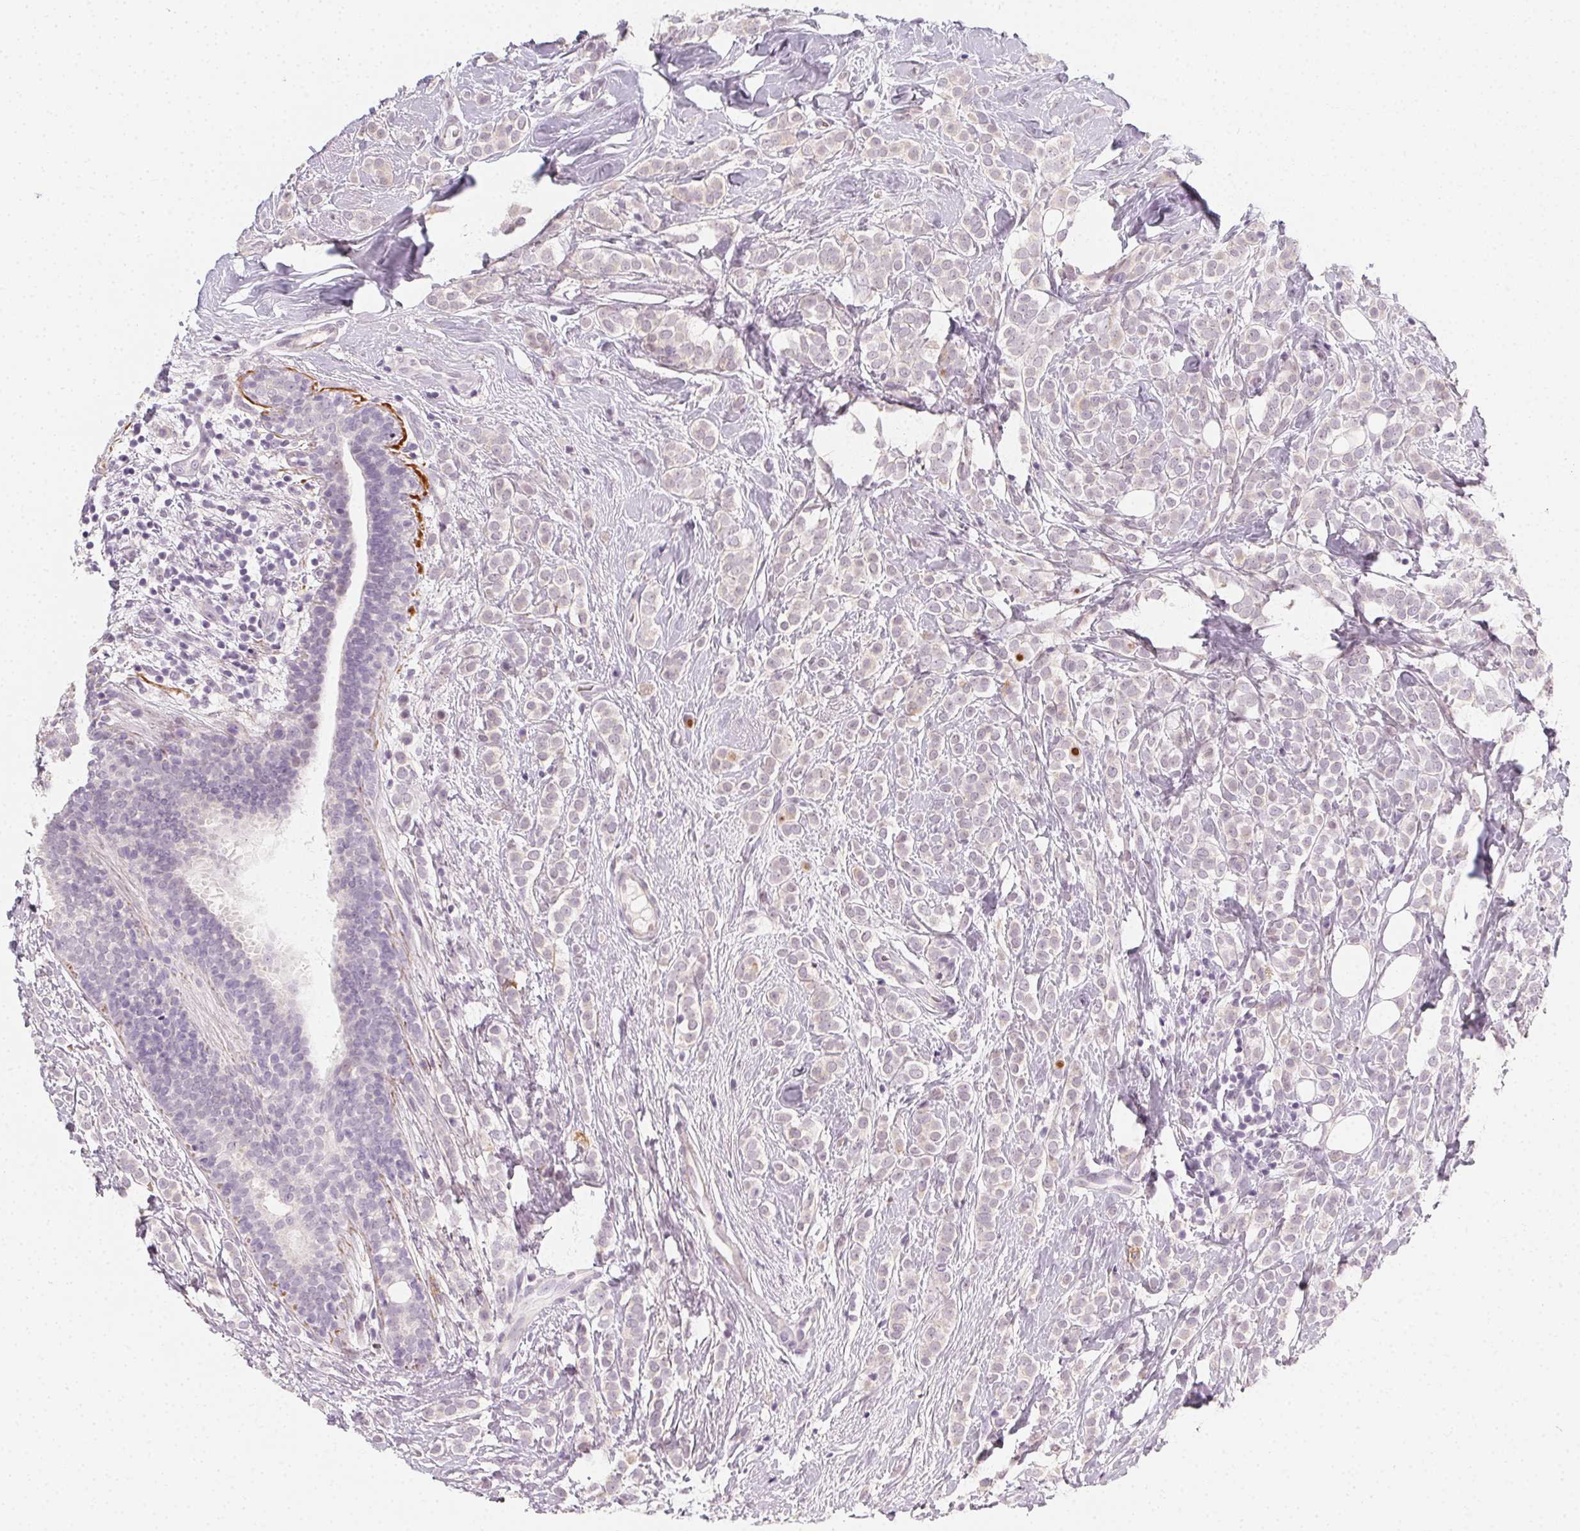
{"staining": {"intensity": "negative", "quantity": "none", "location": "none"}, "tissue": "breast cancer", "cell_type": "Tumor cells", "image_type": "cancer", "snomed": [{"axis": "morphology", "description": "Lobular carcinoma"}, {"axis": "topography", "description": "Breast"}], "caption": "Tumor cells show no significant protein staining in breast cancer (lobular carcinoma).", "gene": "CCDC96", "patient": {"sex": "female", "age": 49}}